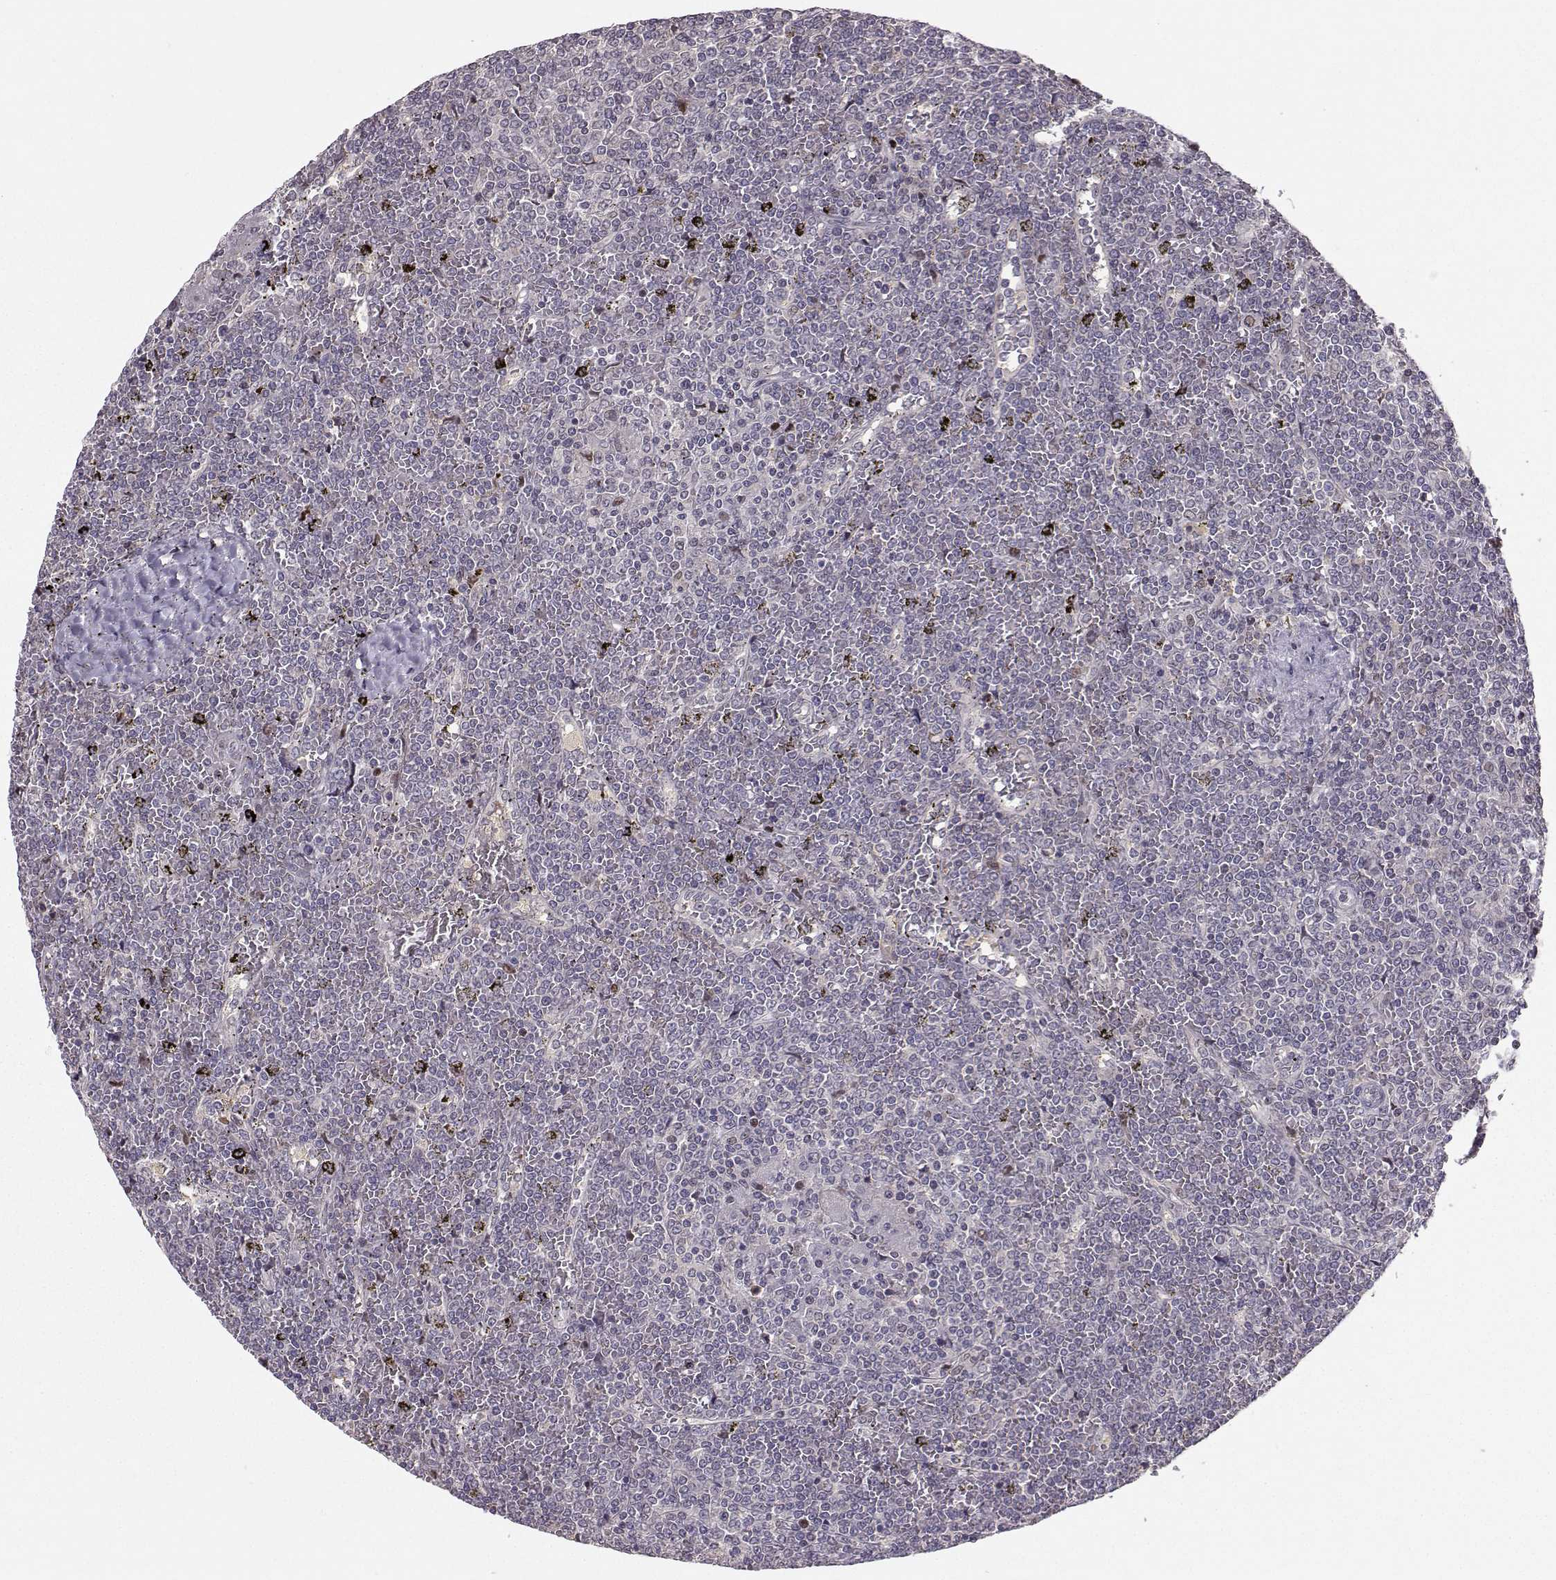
{"staining": {"intensity": "negative", "quantity": "none", "location": "none"}, "tissue": "lymphoma", "cell_type": "Tumor cells", "image_type": "cancer", "snomed": [{"axis": "morphology", "description": "Malignant lymphoma, non-Hodgkin's type, Low grade"}, {"axis": "topography", "description": "Spleen"}], "caption": "Lymphoma was stained to show a protein in brown. There is no significant expression in tumor cells. Nuclei are stained in blue.", "gene": "PKP2", "patient": {"sex": "female", "age": 19}}